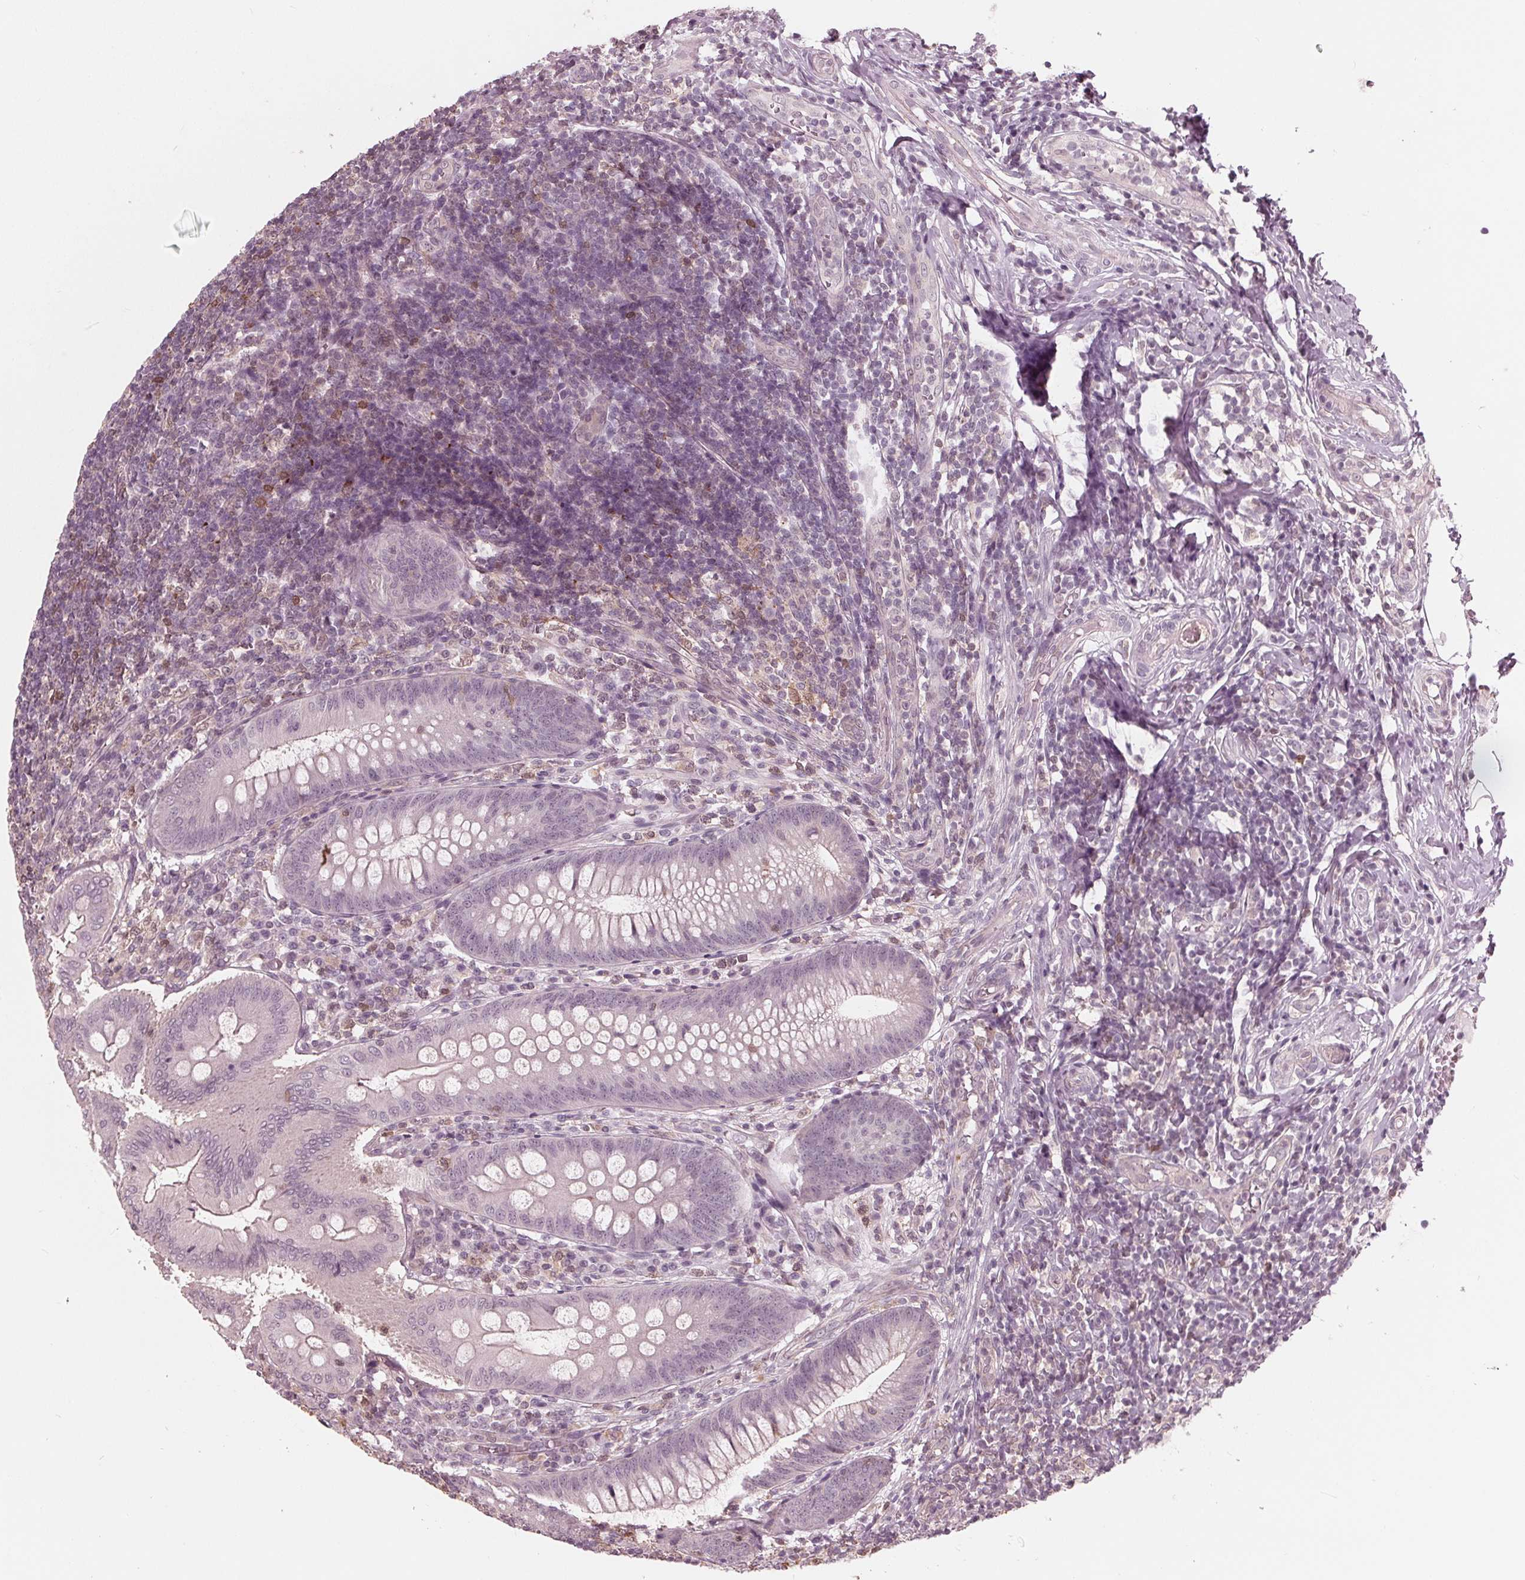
{"staining": {"intensity": "negative", "quantity": "none", "location": "none"}, "tissue": "appendix", "cell_type": "Glandular cells", "image_type": "normal", "snomed": [{"axis": "morphology", "description": "Normal tissue, NOS"}, {"axis": "morphology", "description": "Inflammation, NOS"}, {"axis": "topography", "description": "Appendix"}], "caption": "Normal appendix was stained to show a protein in brown. There is no significant expression in glandular cells. Nuclei are stained in blue.", "gene": "ING3", "patient": {"sex": "male", "age": 16}}